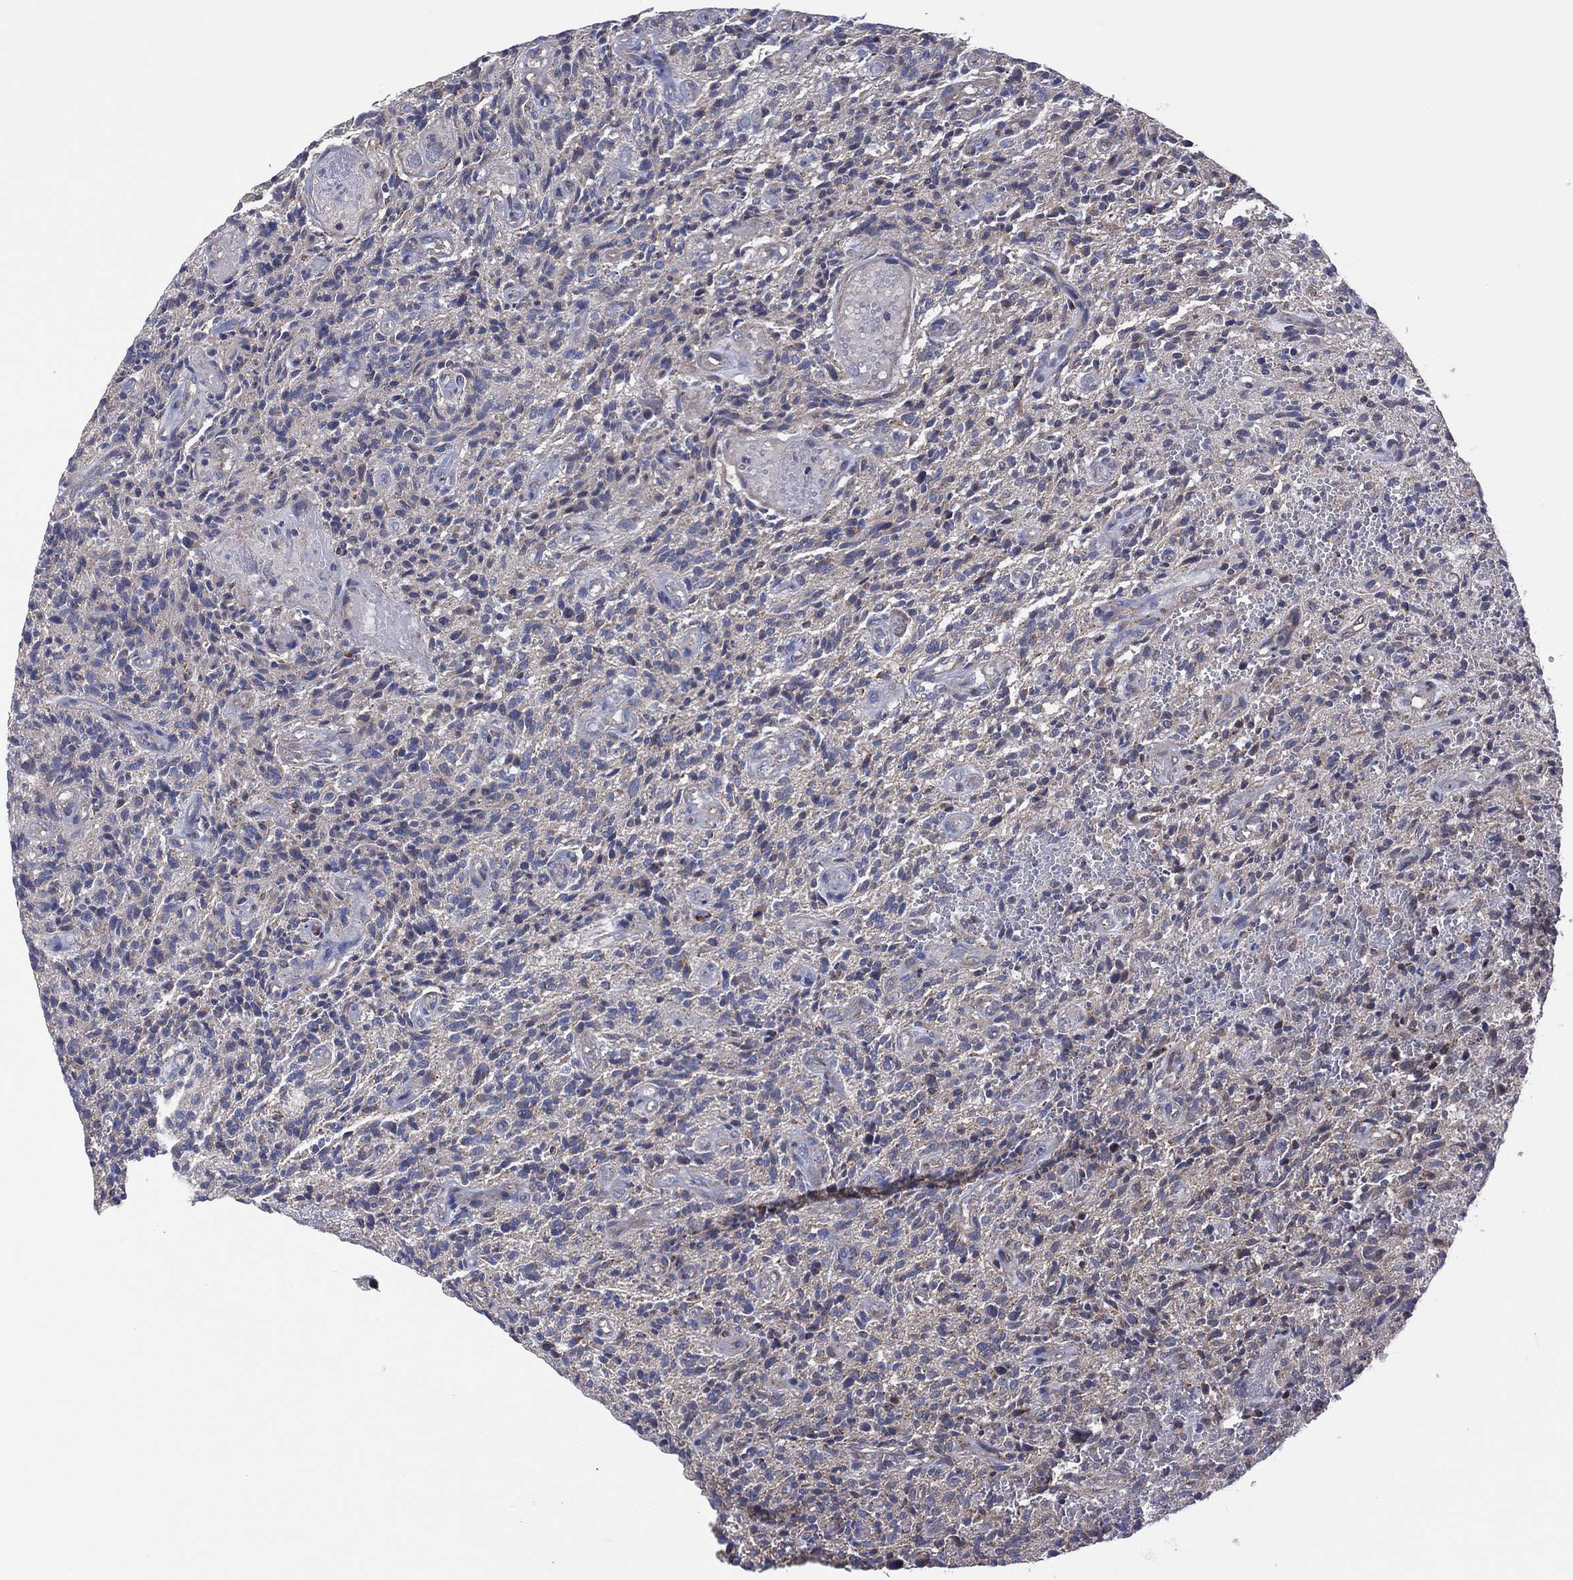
{"staining": {"intensity": "negative", "quantity": "none", "location": "none"}, "tissue": "glioma", "cell_type": "Tumor cells", "image_type": "cancer", "snomed": [{"axis": "morphology", "description": "Glioma, malignant, High grade"}, {"axis": "topography", "description": "Brain"}], "caption": "A high-resolution micrograph shows immunohistochemistry staining of malignant glioma (high-grade), which demonstrates no significant staining in tumor cells.", "gene": "PIDD1", "patient": {"sex": "male", "age": 64}}